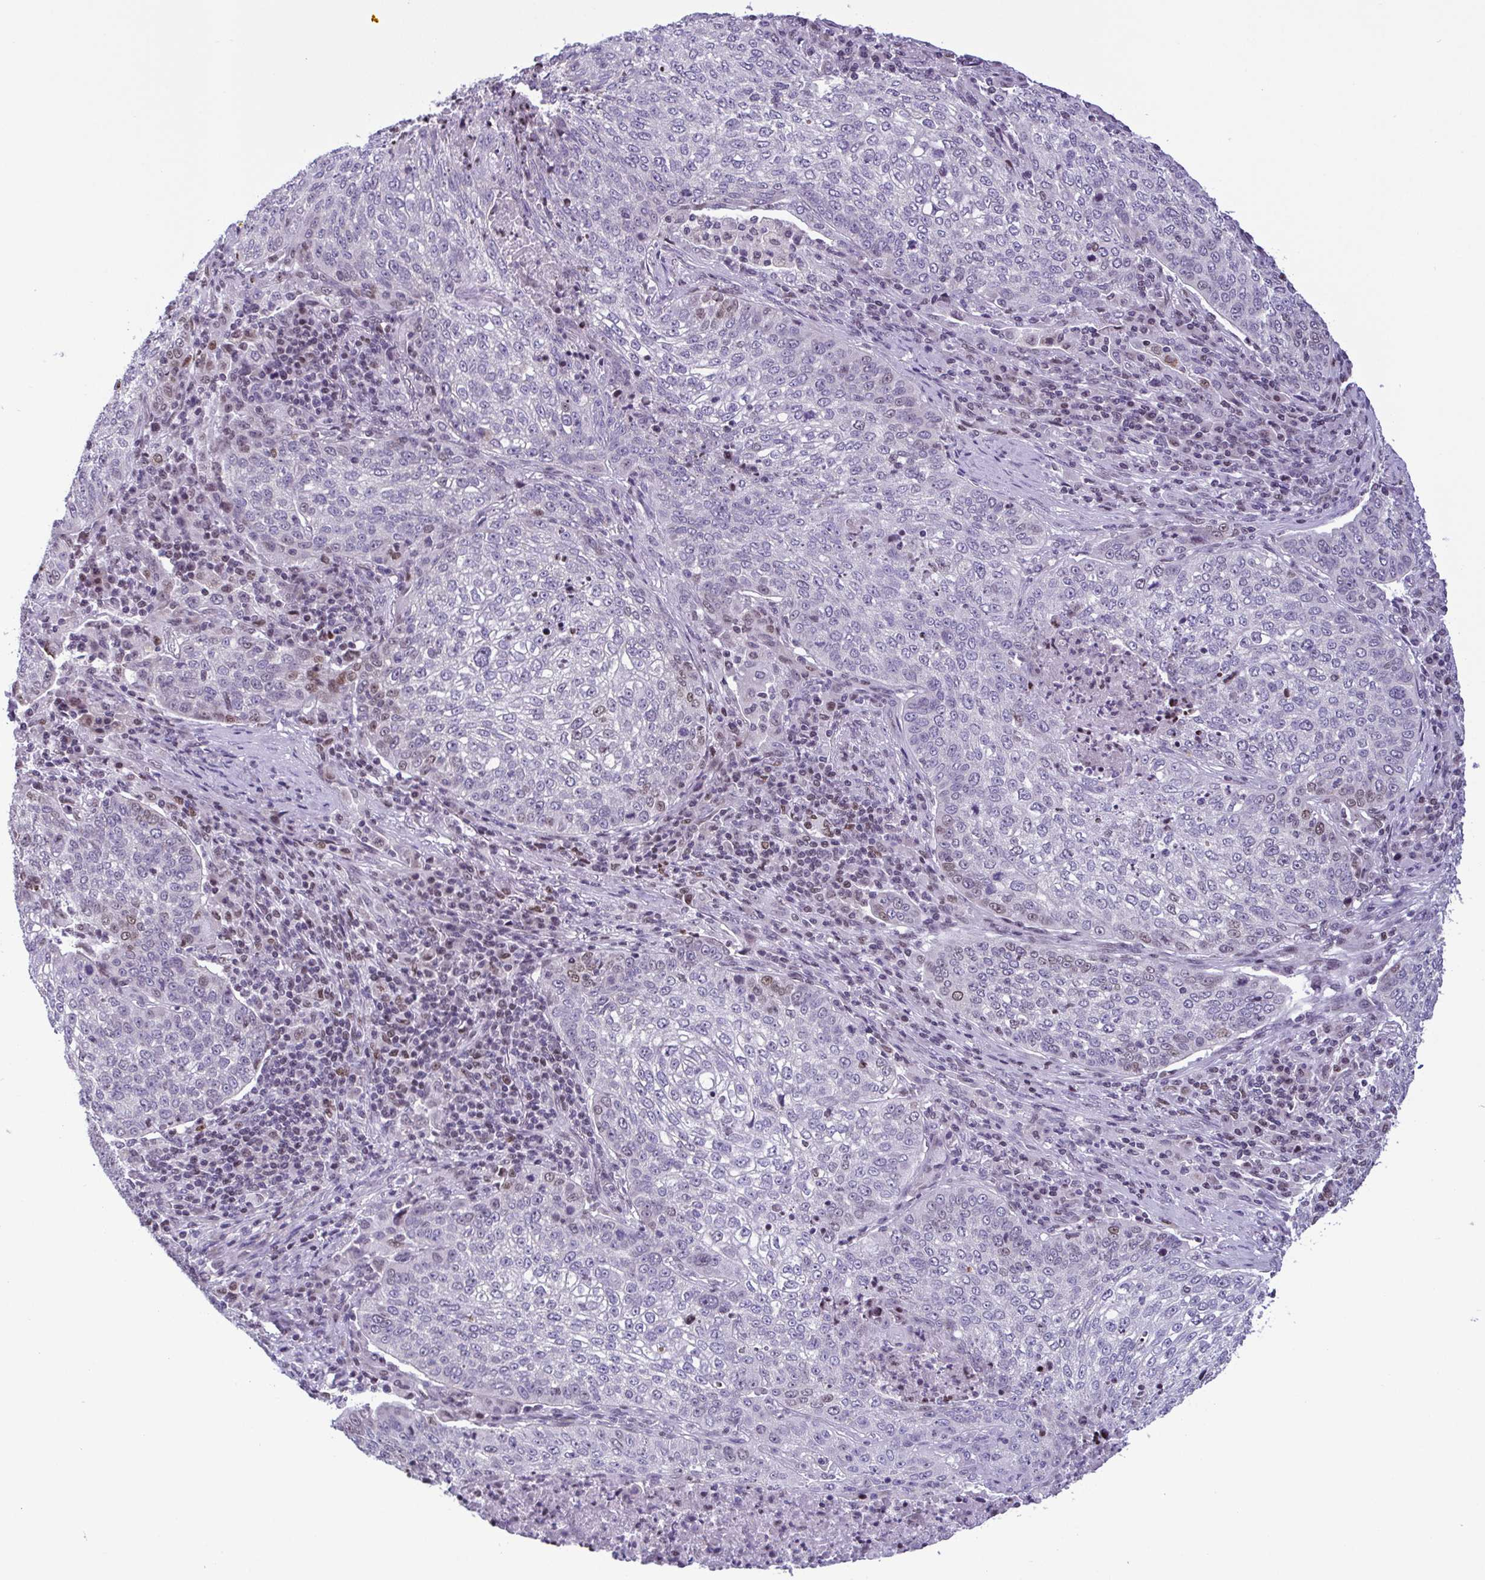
{"staining": {"intensity": "negative", "quantity": "none", "location": "none"}, "tissue": "lung cancer", "cell_type": "Tumor cells", "image_type": "cancer", "snomed": [{"axis": "morphology", "description": "Squamous cell carcinoma, NOS"}, {"axis": "topography", "description": "Lung"}], "caption": "DAB (3,3'-diaminobenzidine) immunohistochemical staining of lung squamous cell carcinoma exhibits no significant positivity in tumor cells. The staining is performed using DAB brown chromogen with nuclei counter-stained in using hematoxylin.", "gene": "IRF1", "patient": {"sex": "male", "age": 63}}